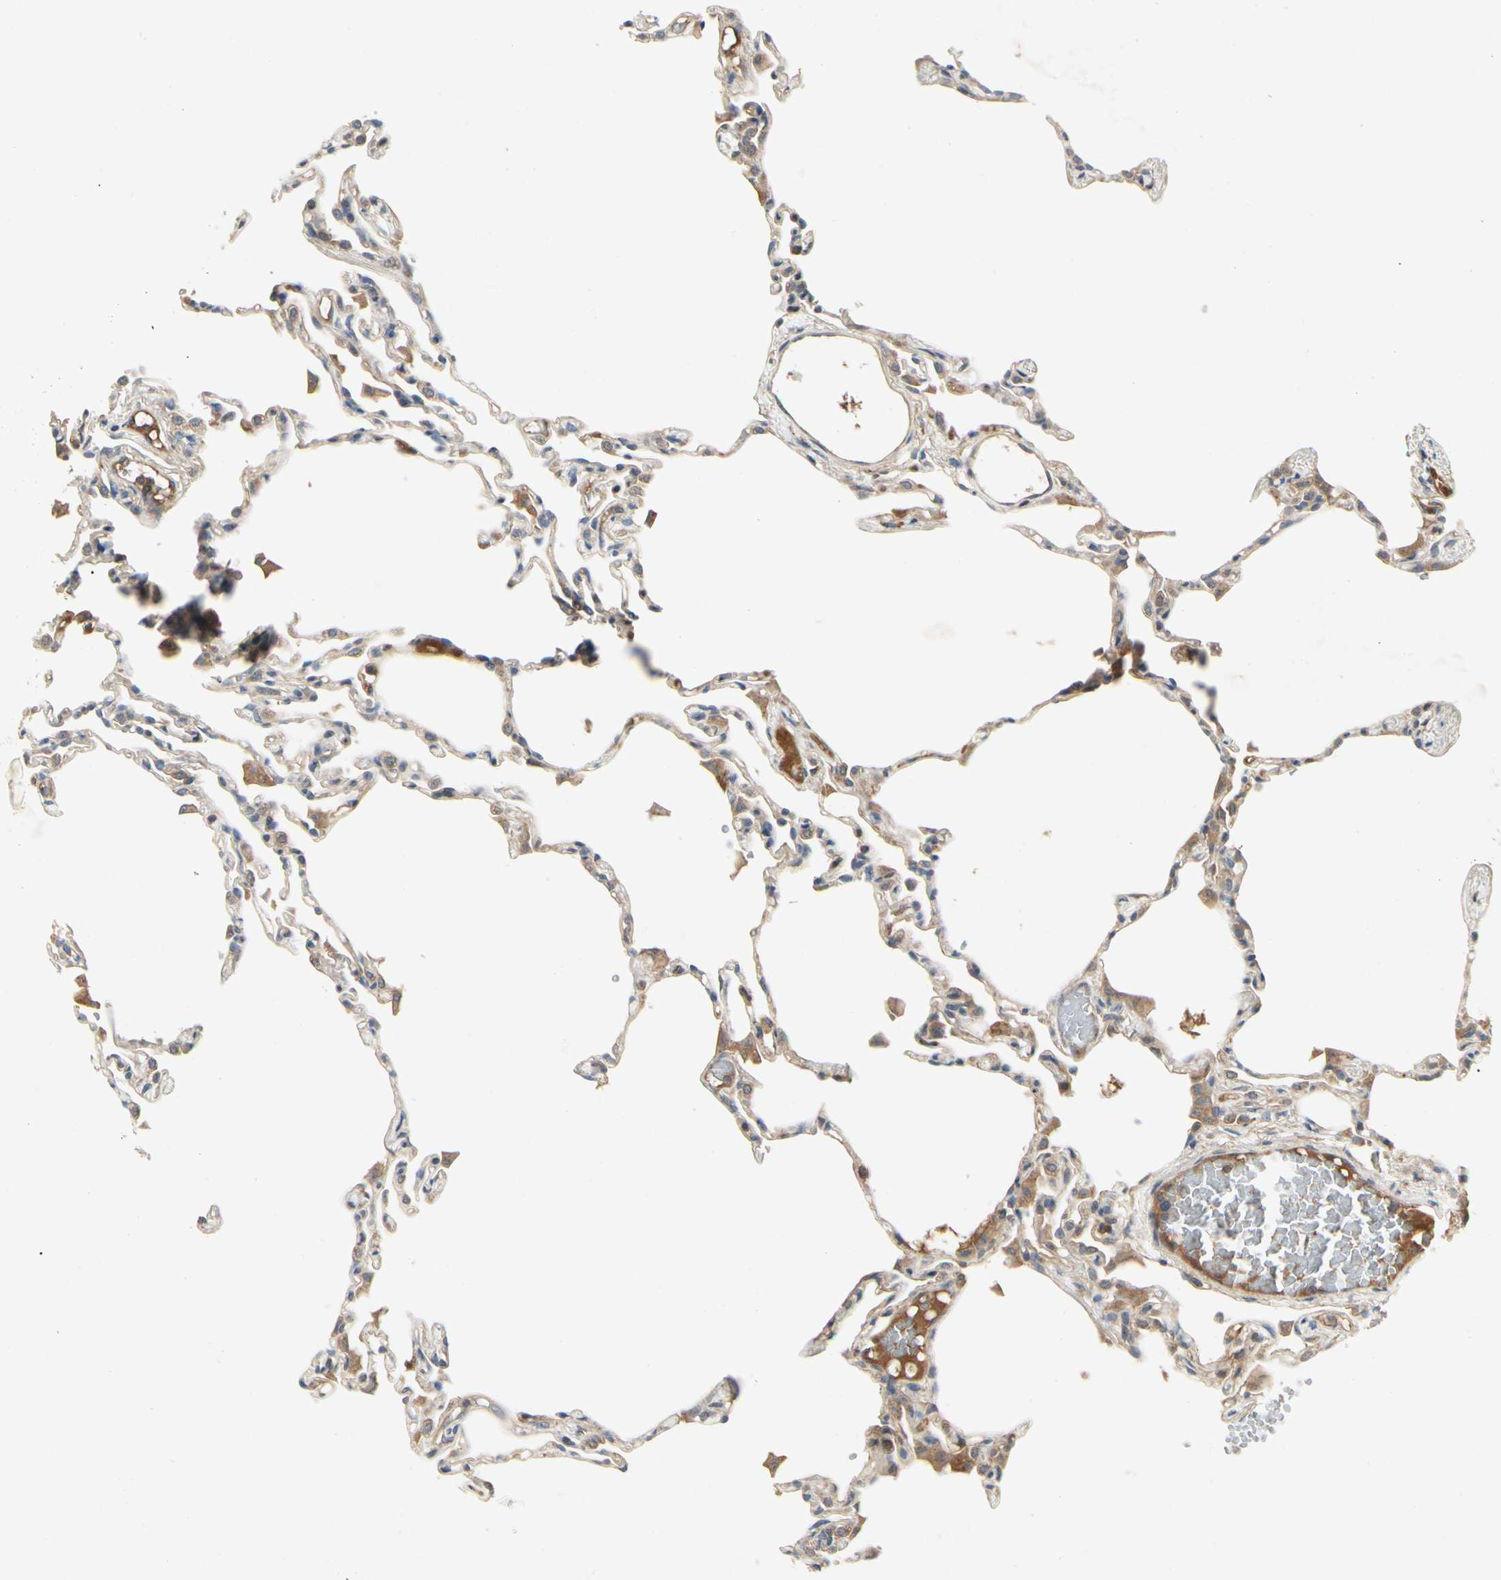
{"staining": {"intensity": "moderate", "quantity": ">75%", "location": "cytoplasmic/membranous"}, "tissue": "lung", "cell_type": "Alveolar cells", "image_type": "normal", "snomed": [{"axis": "morphology", "description": "Normal tissue, NOS"}, {"axis": "topography", "description": "Lung"}], "caption": "Approximately >75% of alveolar cells in benign human lung reveal moderate cytoplasmic/membranous protein positivity as visualized by brown immunohistochemical staining.", "gene": "RNF14", "patient": {"sex": "female", "age": 49}}